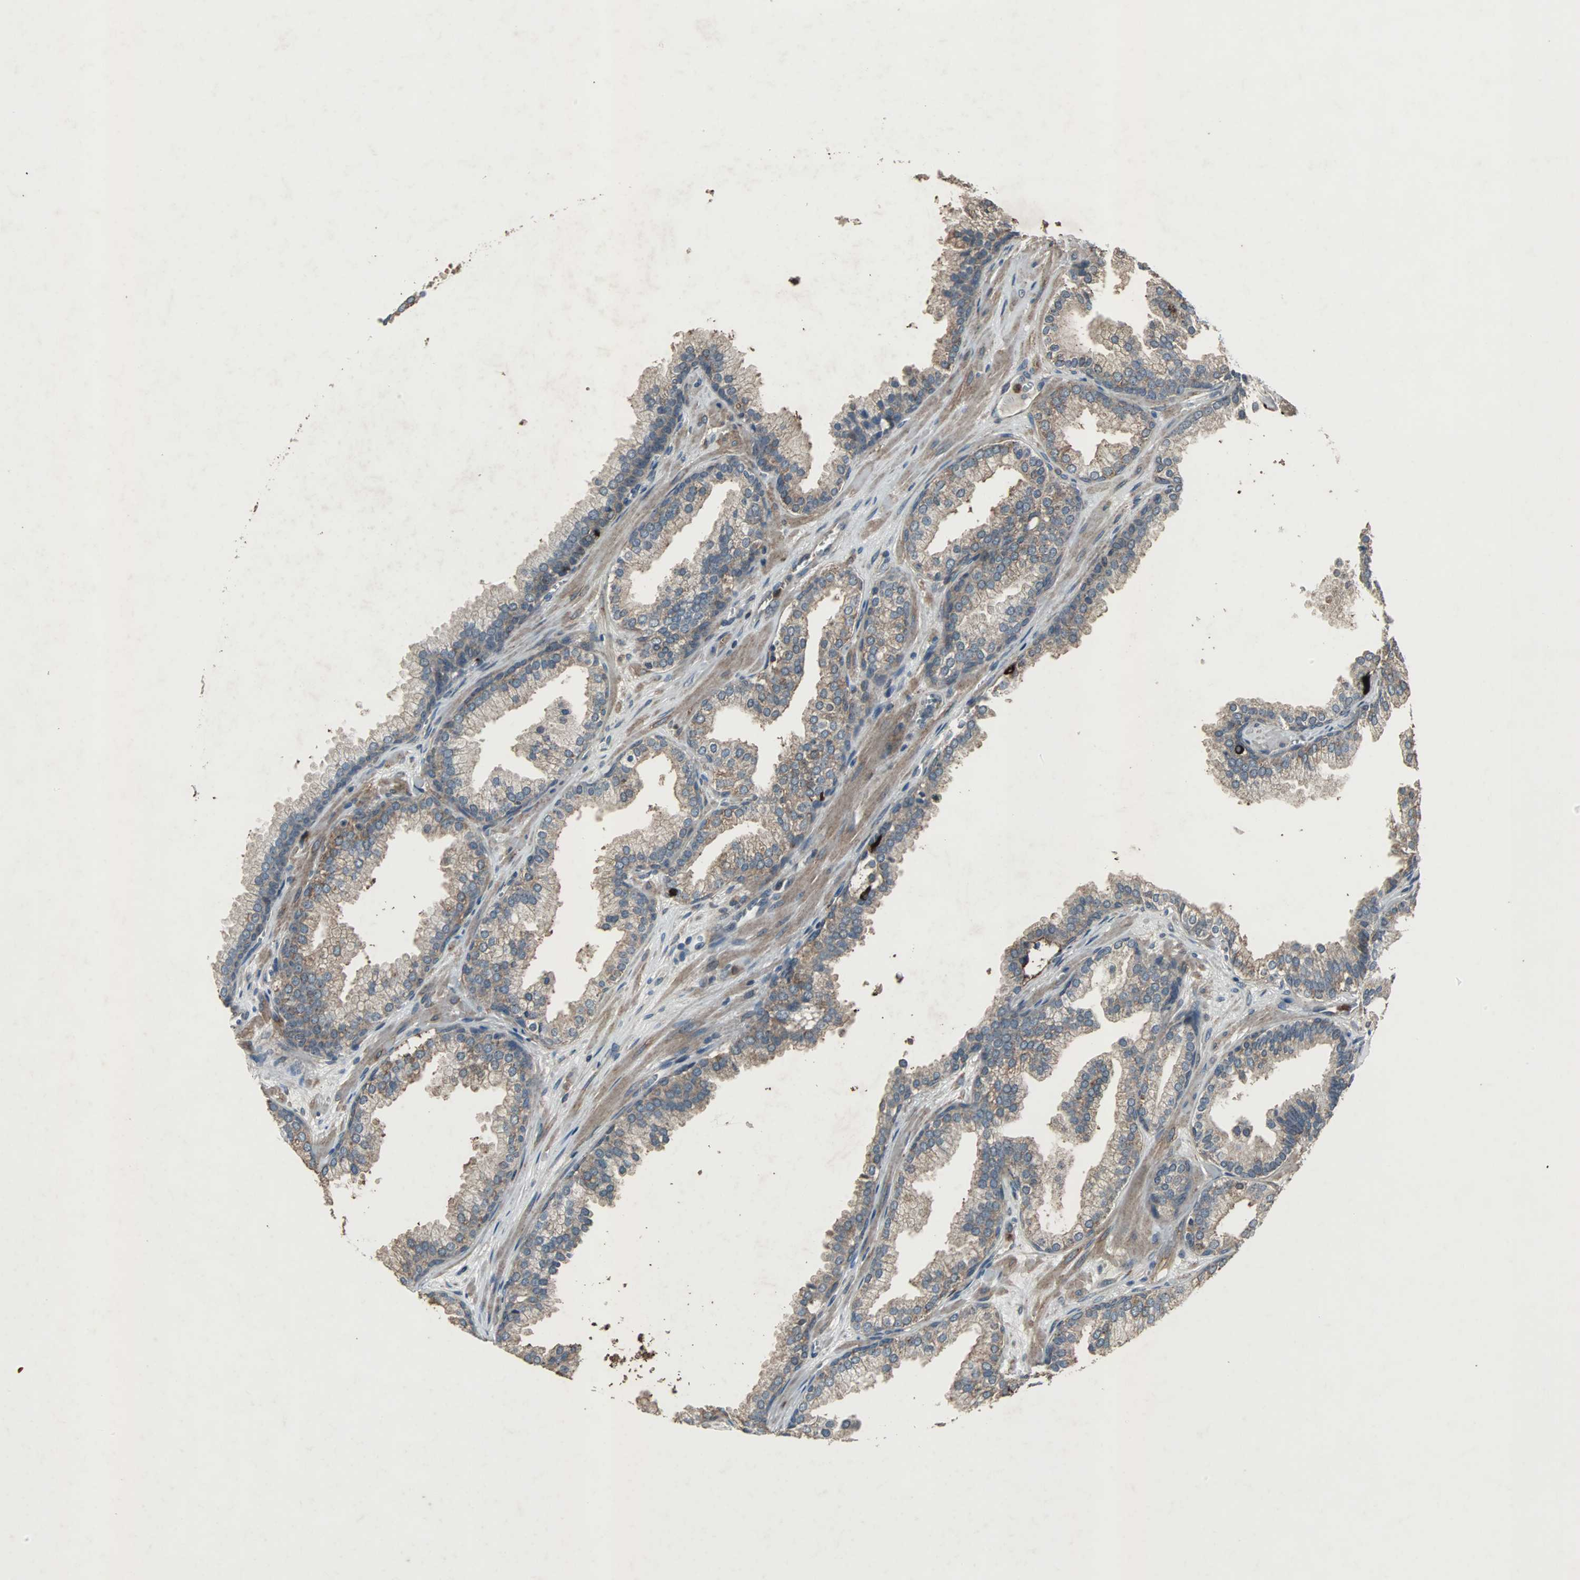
{"staining": {"intensity": "moderate", "quantity": ">75%", "location": "cytoplasmic/membranous"}, "tissue": "prostate cancer", "cell_type": "Tumor cells", "image_type": "cancer", "snomed": [{"axis": "morphology", "description": "Adenocarcinoma, Low grade"}, {"axis": "topography", "description": "Prostate"}], "caption": "Prostate cancer was stained to show a protein in brown. There is medium levels of moderate cytoplasmic/membranous expression in about >75% of tumor cells. Ihc stains the protein of interest in brown and the nuclei are stained blue.", "gene": "SOS1", "patient": {"sex": "male", "age": 57}}